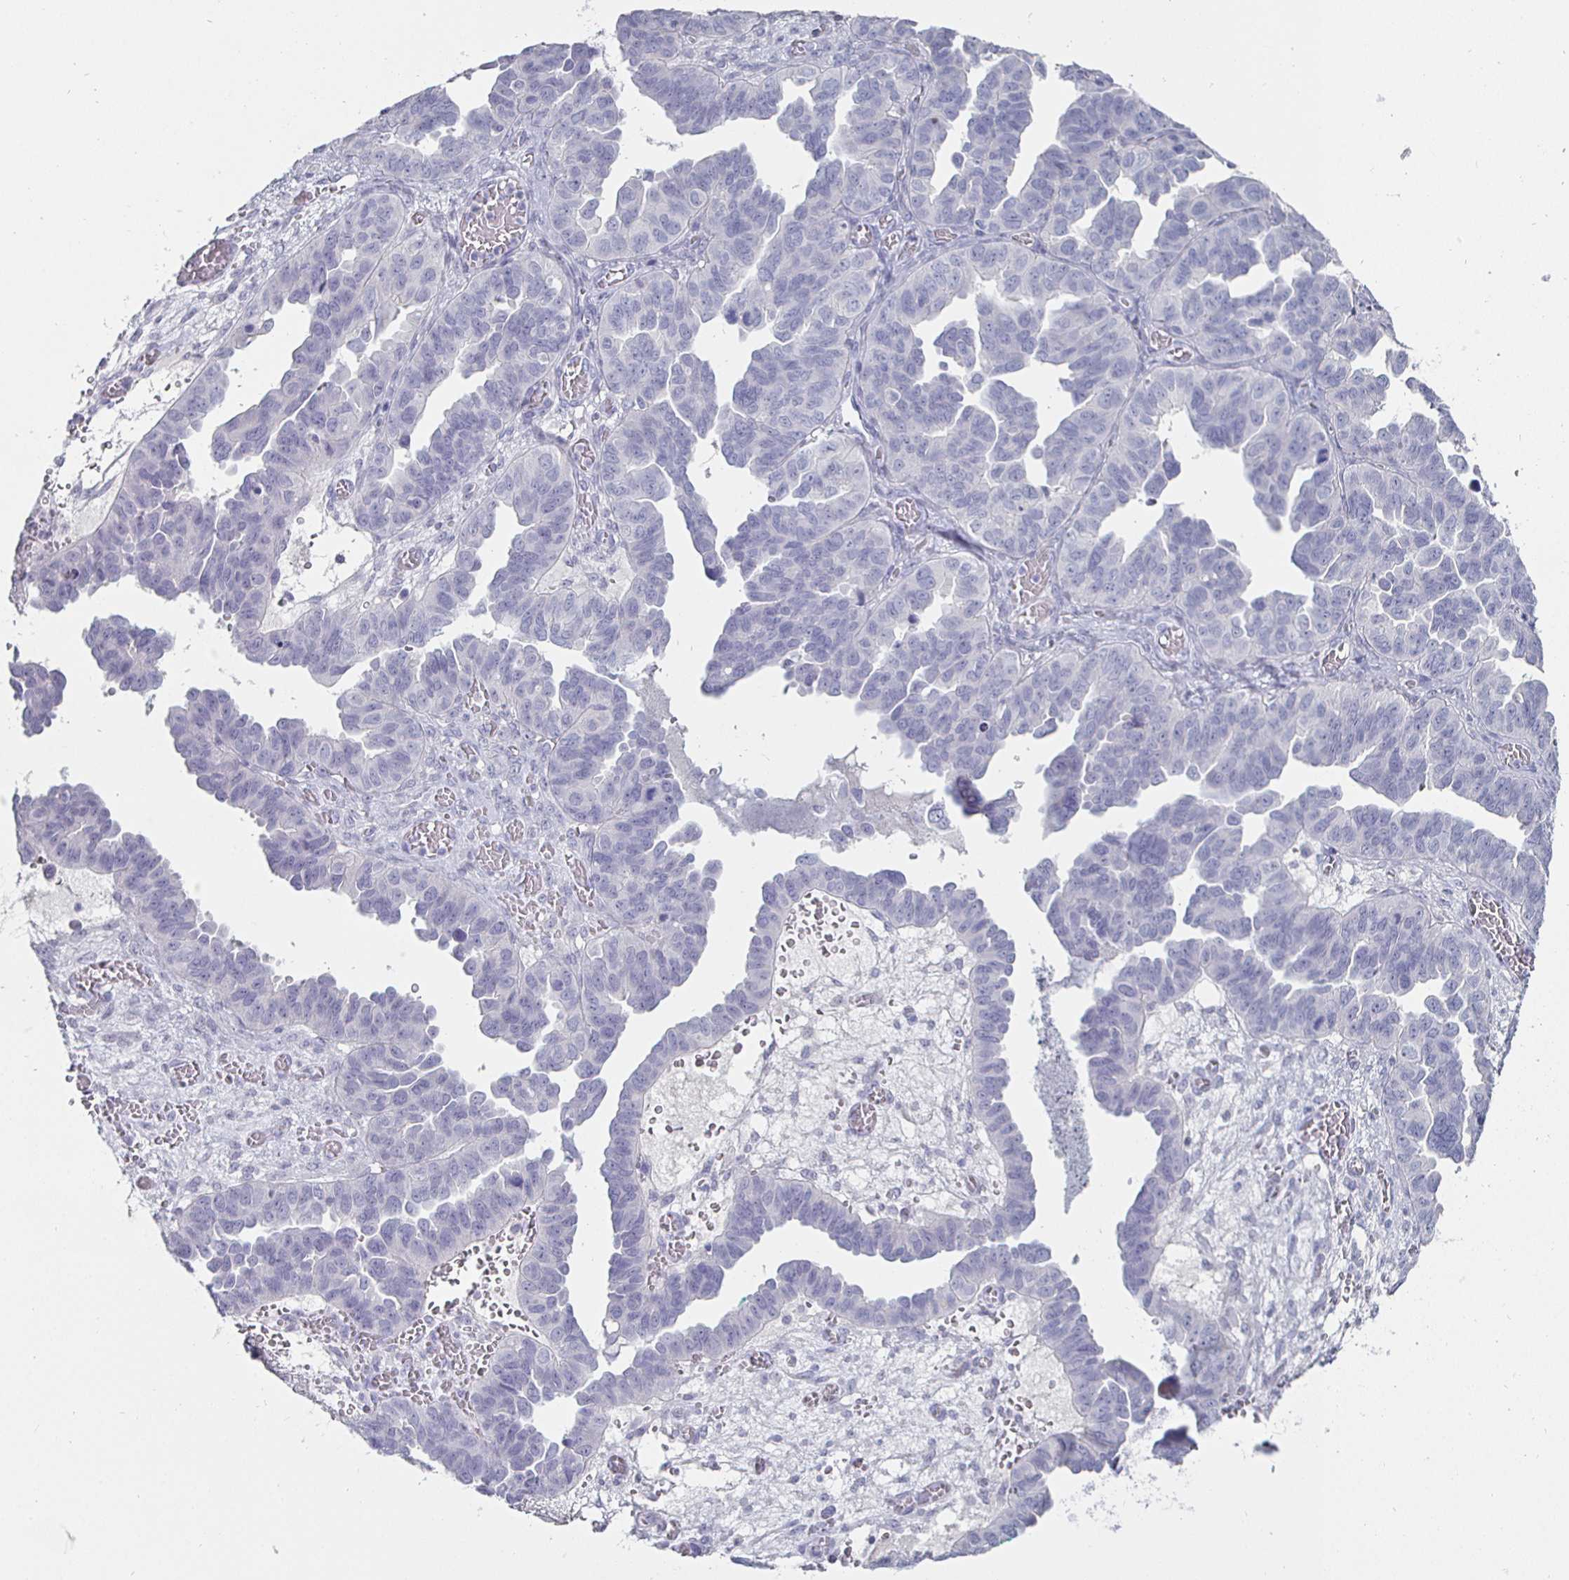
{"staining": {"intensity": "negative", "quantity": "none", "location": "none"}, "tissue": "ovarian cancer", "cell_type": "Tumor cells", "image_type": "cancer", "snomed": [{"axis": "morphology", "description": "Cystadenocarcinoma, serous, NOS"}, {"axis": "topography", "description": "Ovary"}], "caption": "Ovarian serous cystadenocarcinoma was stained to show a protein in brown. There is no significant expression in tumor cells. (Immunohistochemistry (ihc), brightfield microscopy, high magnification).", "gene": "ENPP1", "patient": {"sex": "female", "age": 64}}